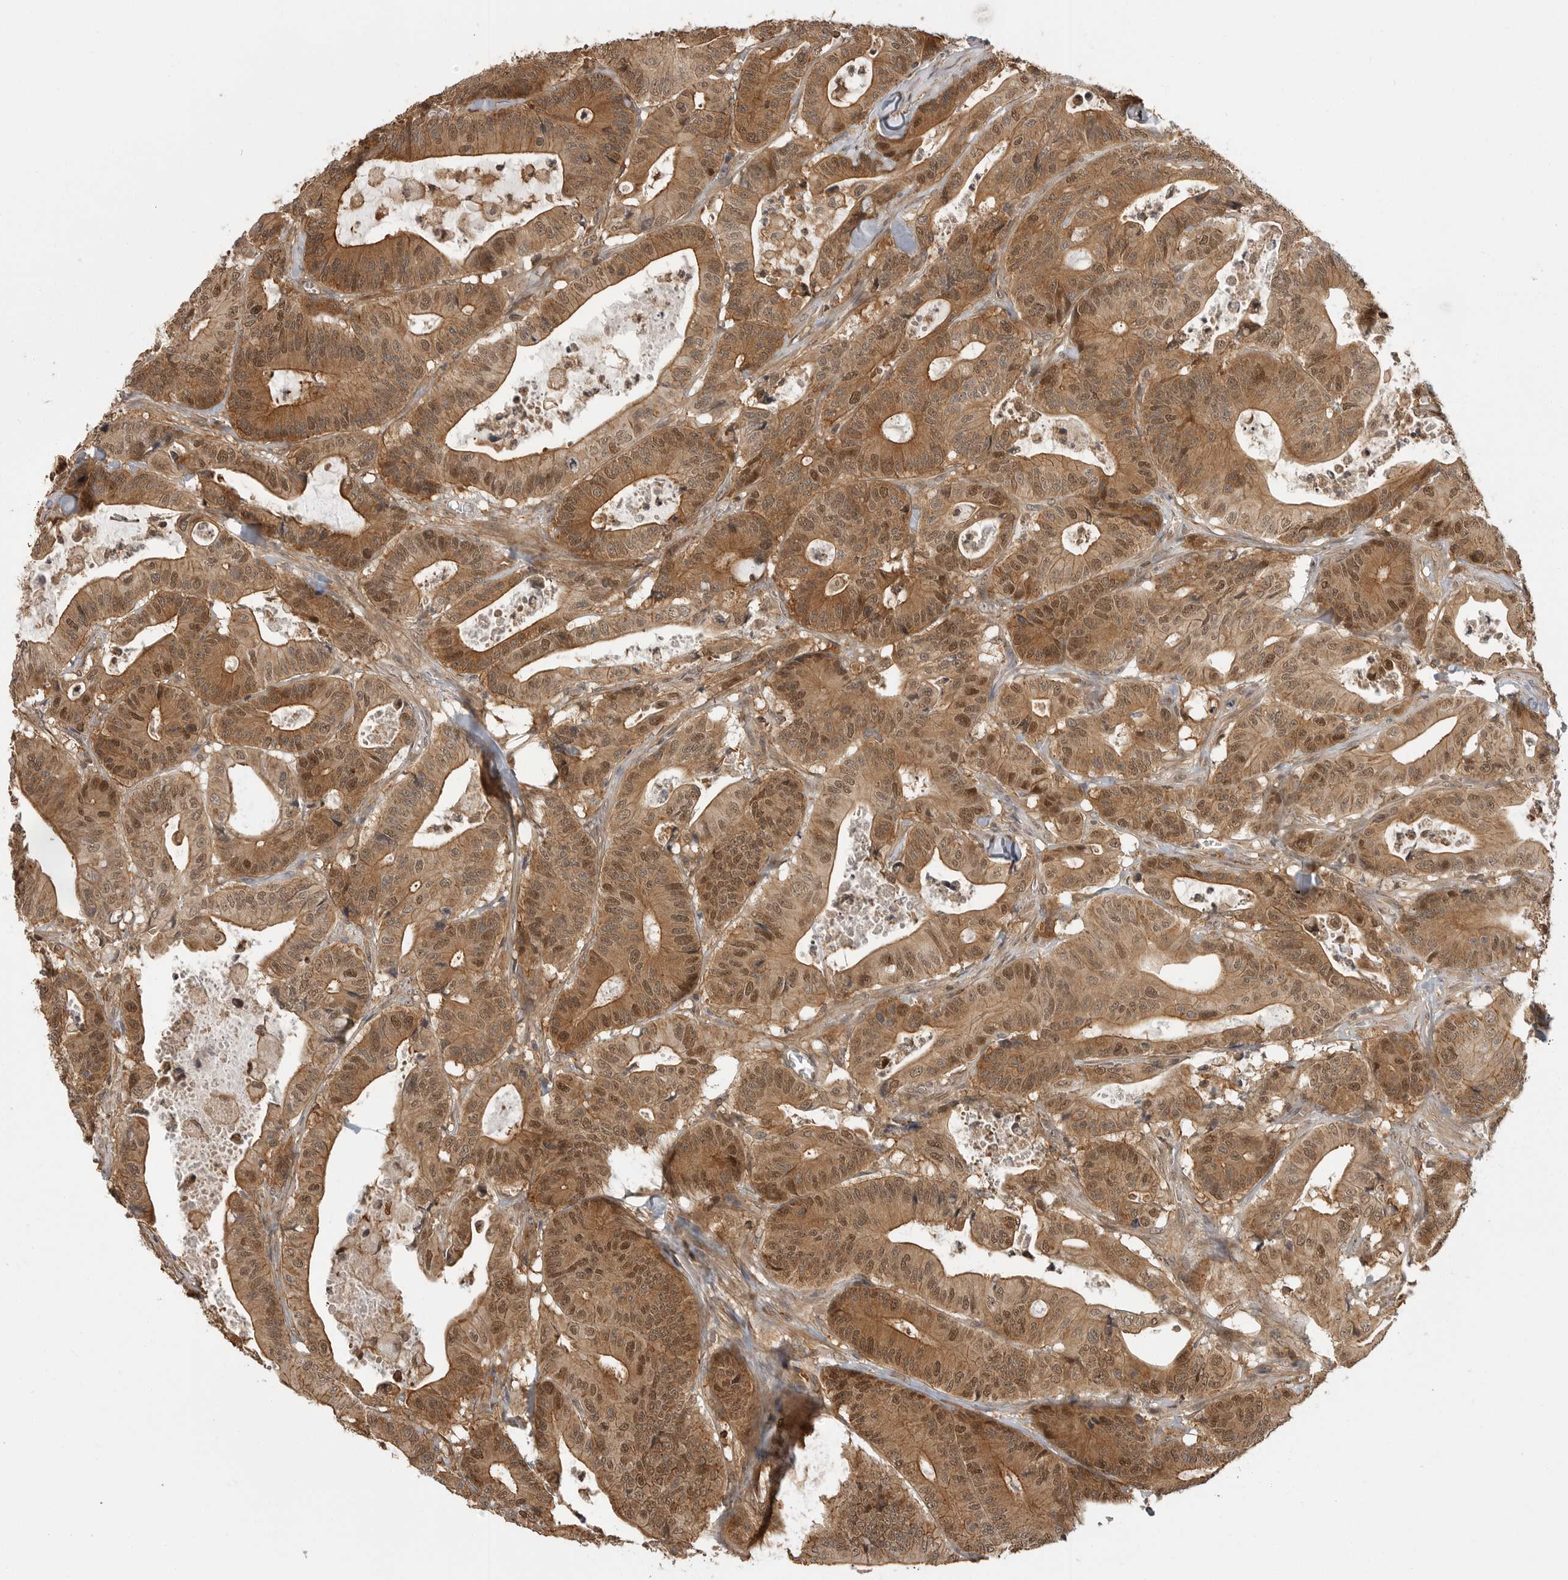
{"staining": {"intensity": "moderate", "quantity": ">75%", "location": "cytoplasmic/membranous,nuclear"}, "tissue": "colorectal cancer", "cell_type": "Tumor cells", "image_type": "cancer", "snomed": [{"axis": "morphology", "description": "Adenocarcinoma, NOS"}, {"axis": "topography", "description": "Colon"}], "caption": "A brown stain highlights moderate cytoplasmic/membranous and nuclear positivity of a protein in colorectal adenocarcinoma tumor cells. Nuclei are stained in blue.", "gene": "ERN1", "patient": {"sex": "female", "age": 84}}